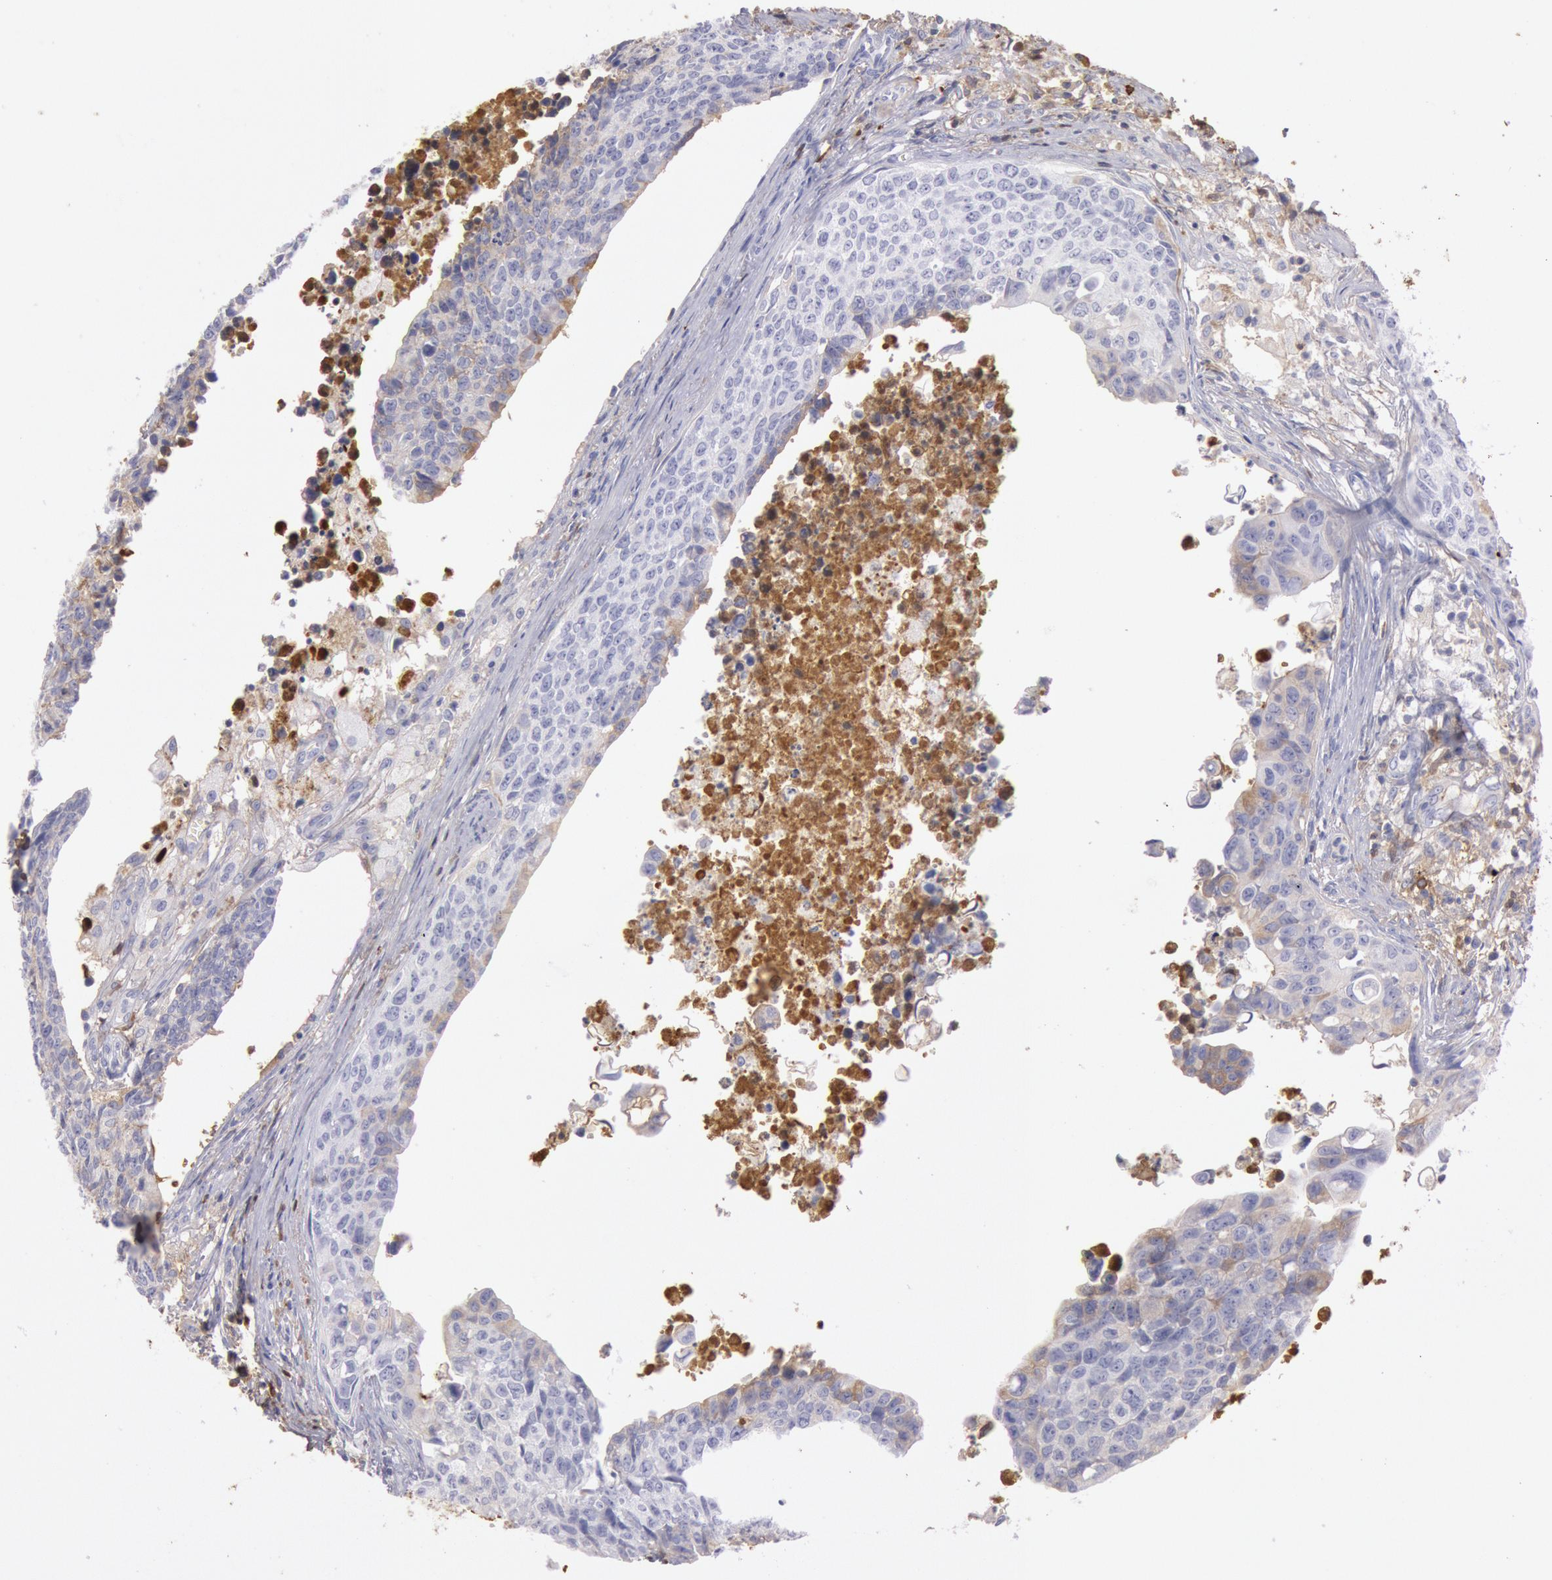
{"staining": {"intensity": "moderate", "quantity": "25%-75%", "location": "cytoplasmic/membranous"}, "tissue": "urothelial cancer", "cell_type": "Tumor cells", "image_type": "cancer", "snomed": [{"axis": "morphology", "description": "Urothelial carcinoma, High grade"}, {"axis": "topography", "description": "Urinary bladder"}], "caption": "The micrograph demonstrates a brown stain indicating the presence of a protein in the cytoplasmic/membranous of tumor cells in urothelial cancer.", "gene": "IGHA1", "patient": {"sex": "male", "age": 81}}